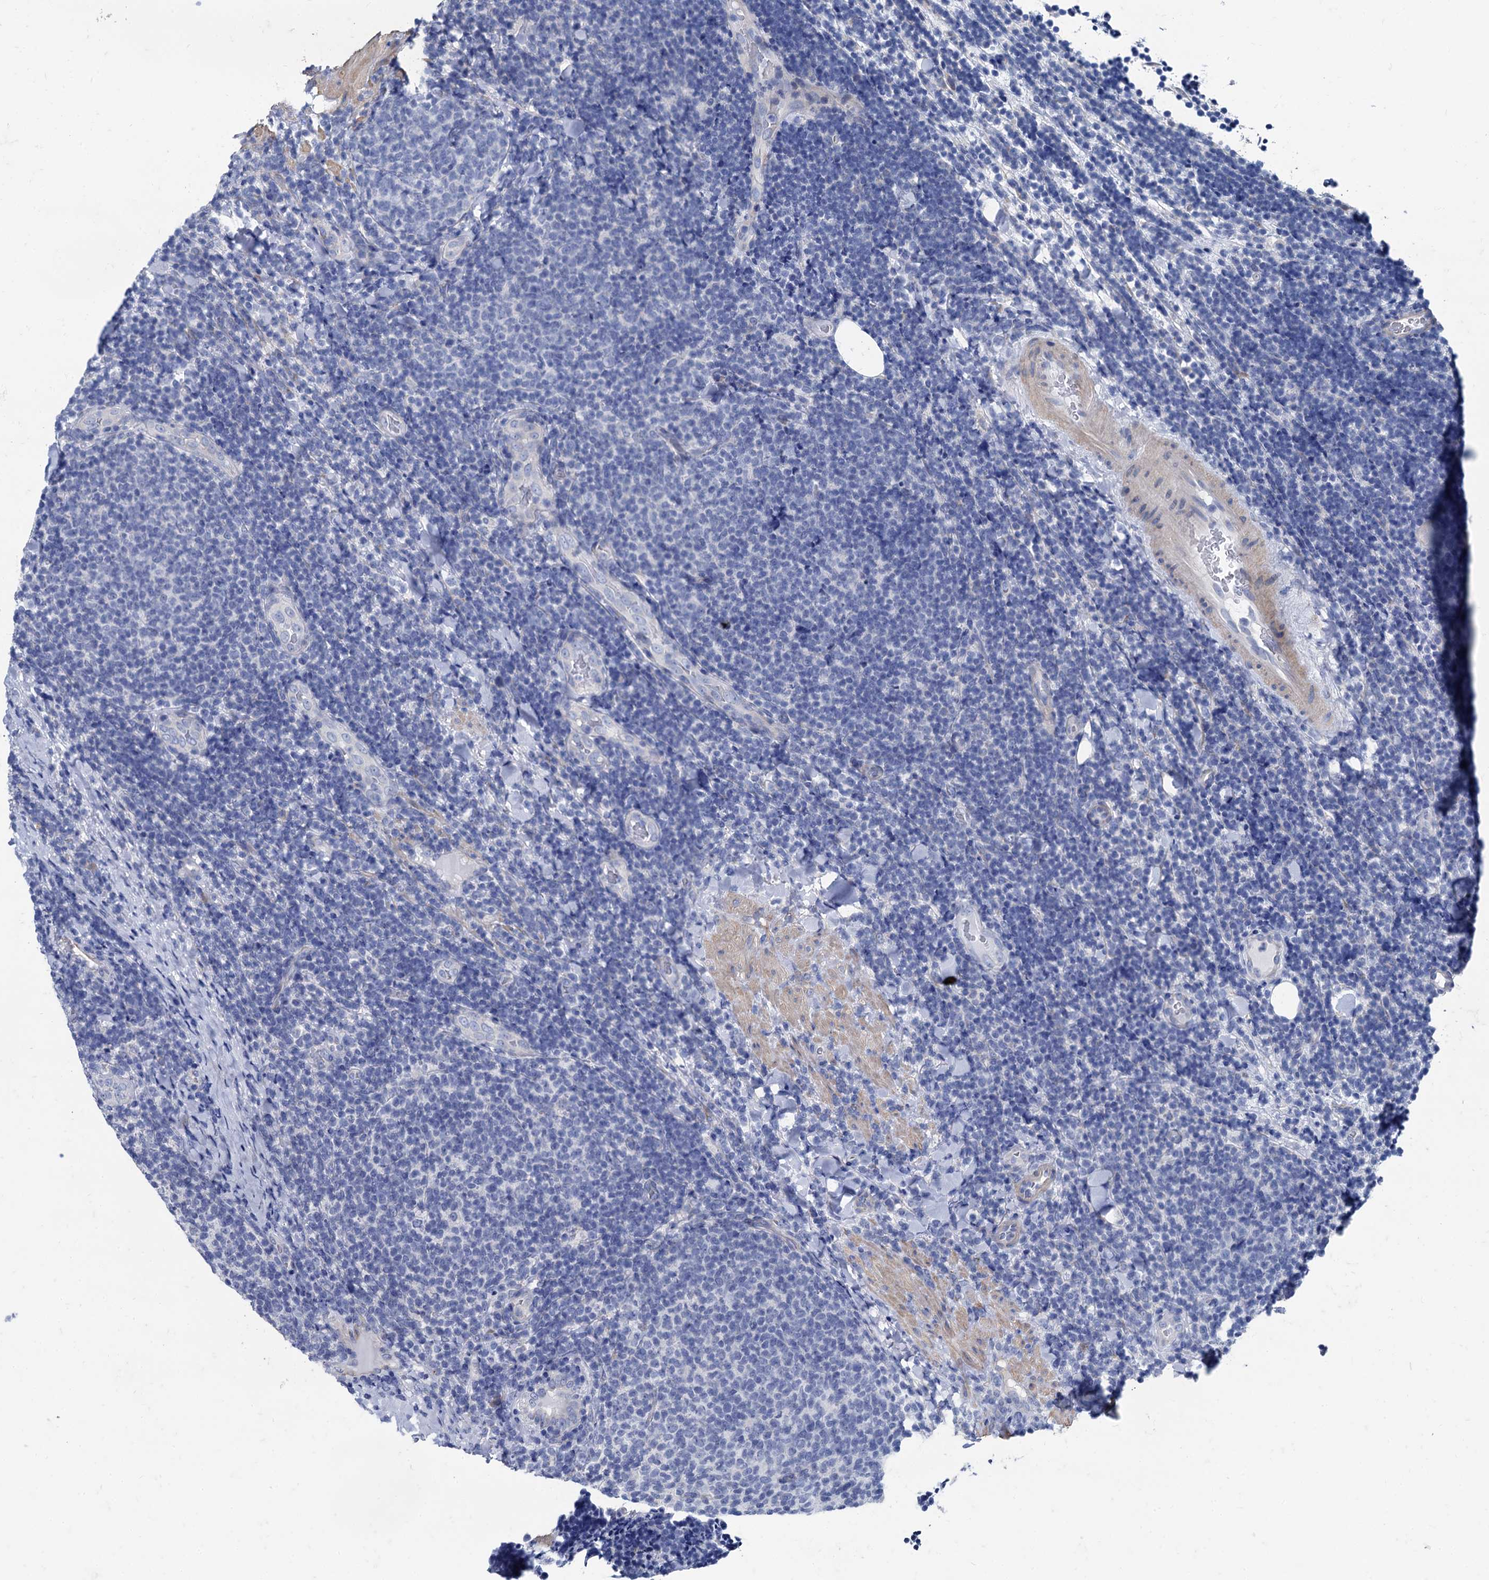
{"staining": {"intensity": "negative", "quantity": "none", "location": "none"}, "tissue": "lymphoma", "cell_type": "Tumor cells", "image_type": "cancer", "snomed": [{"axis": "morphology", "description": "Malignant lymphoma, non-Hodgkin's type, Low grade"}, {"axis": "topography", "description": "Lymph node"}], "caption": "Tumor cells are negative for brown protein staining in malignant lymphoma, non-Hodgkin's type (low-grade).", "gene": "FOXR2", "patient": {"sex": "male", "age": 66}}